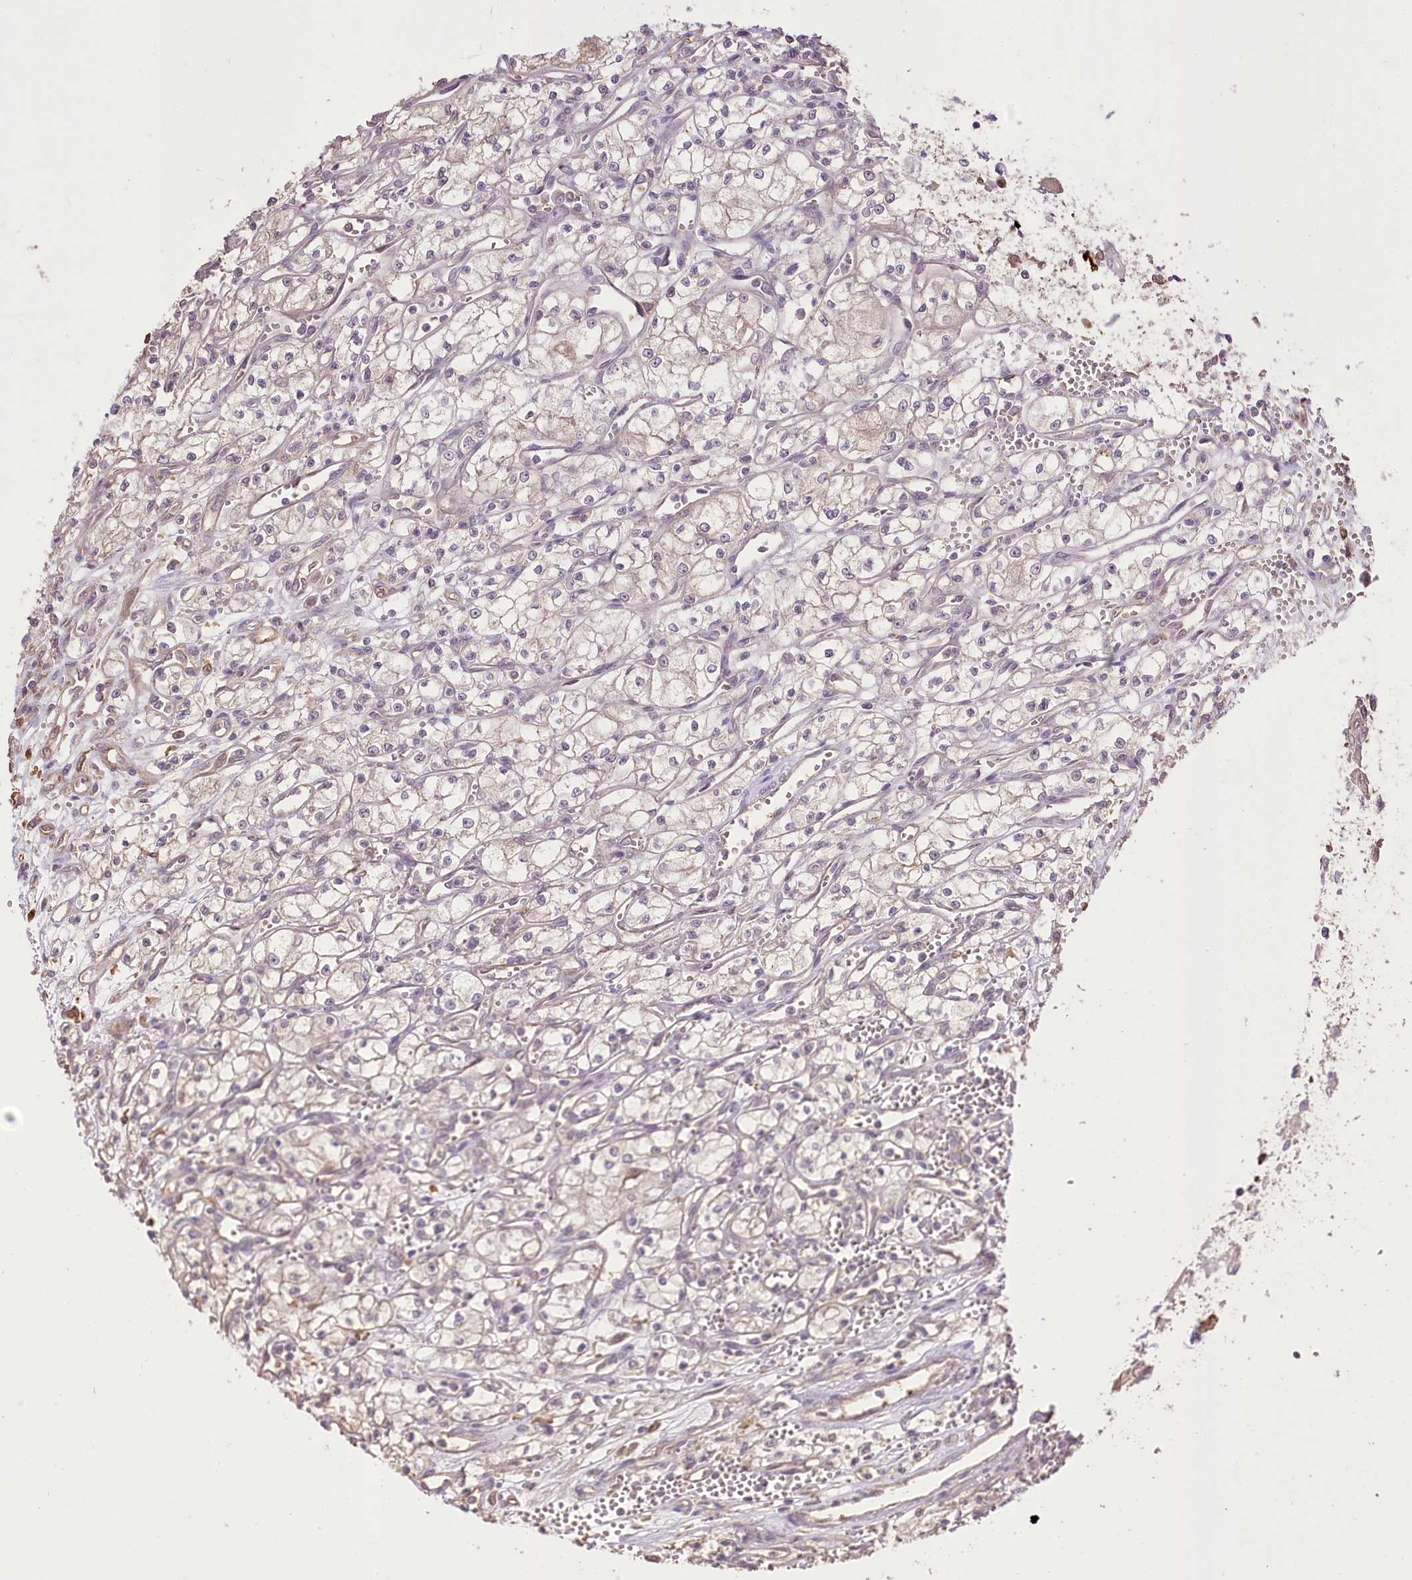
{"staining": {"intensity": "negative", "quantity": "none", "location": "none"}, "tissue": "renal cancer", "cell_type": "Tumor cells", "image_type": "cancer", "snomed": [{"axis": "morphology", "description": "Adenocarcinoma, NOS"}, {"axis": "topography", "description": "Kidney"}], "caption": "IHC micrograph of neoplastic tissue: human renal cancer stained with DAB (3,3'-diaminobenzidine) demonstrates no significant protein positivity in tumor cells.", "gene": "R3HDM2", "patient": {"sex": "male", "age": 59}}